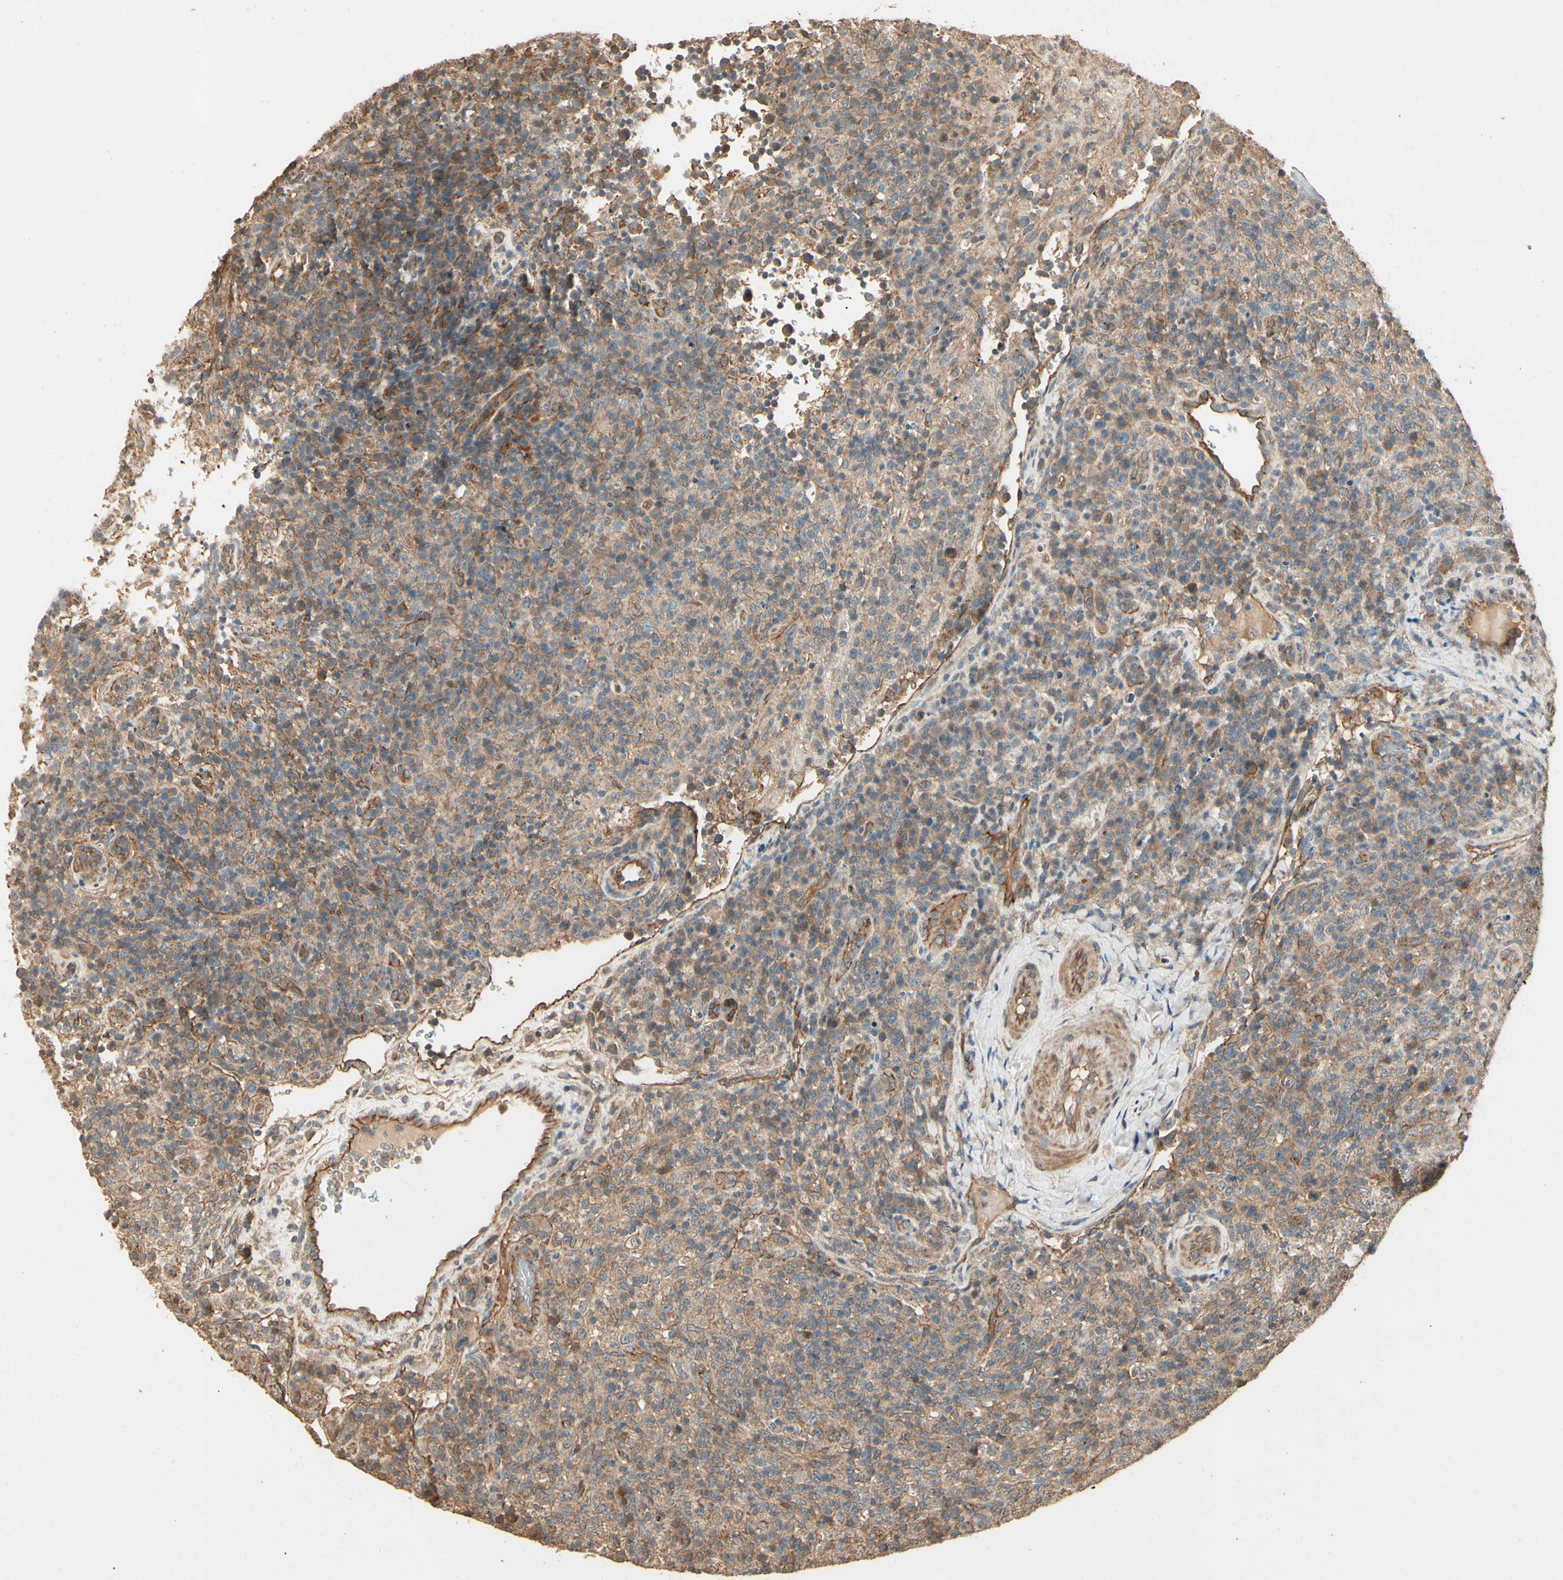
{"staining": {"intensity": "weak", "quantity": "25%-75%", "location": "cytoplasmic/membranous"}, "tissue": "lymphoma", "cell_type": "Tumor cells", "image_type": "cancer", "snomed": [{"axis": "morphology", "description": "Malignant lymphoma, non-Hodgkin's type, High grade"}, {"axis": "topography", "description": "Lymph node"}], "caption": "The immunohistochemical stain labels weak cytoplasmic/membranous positivity in tumor cells of lymphoma tissue. The staining was performed using DAB (3,3'-diaminobenzidine) to visualize the protein expression in brown, while the nuclei were stained in blue with hematoxylin (Magnification: 20x).", "gene": "RNF180", "patient": {"sex": "female", "age": 76}}